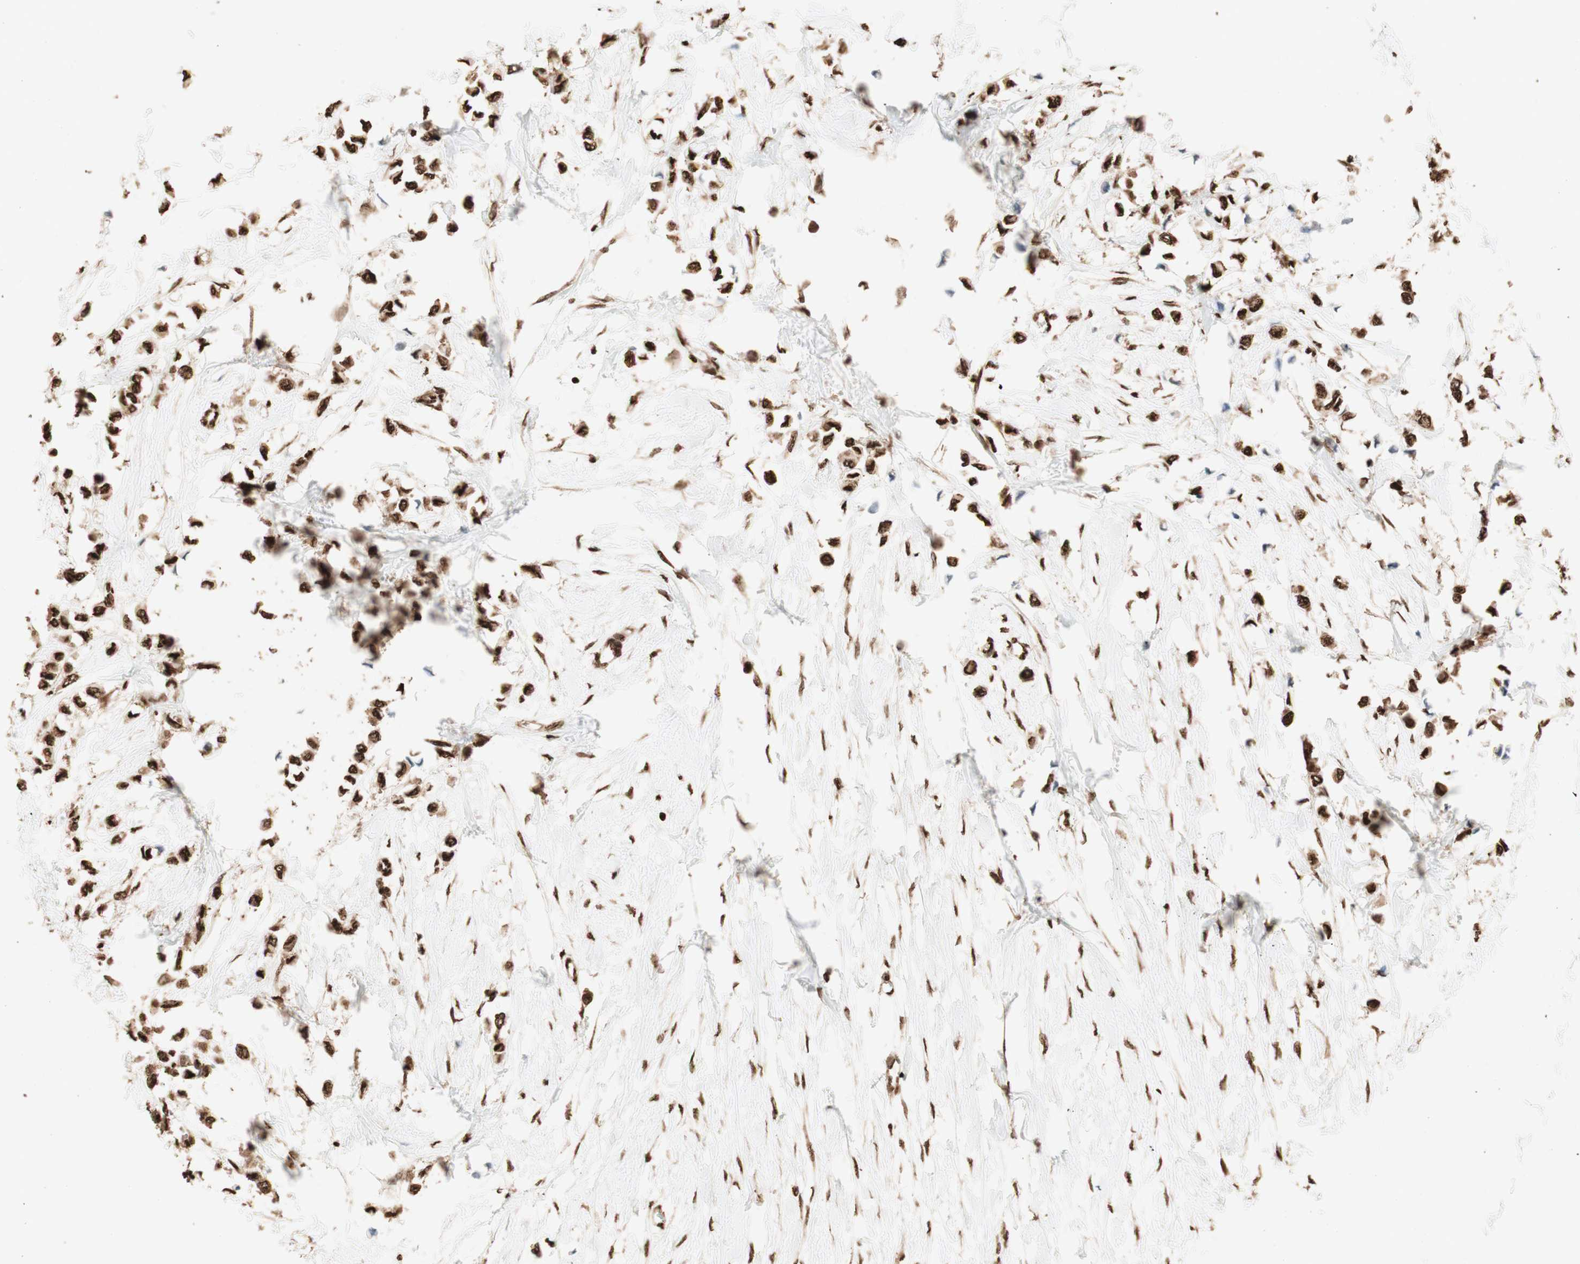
{"staining": {"intensity": "strong", "quantity": ">75%", "location": "nuclear"}, "tissue": "breast cancer", "cell_type": "Tumor cells", "image_type": "cancer", "snomed": [{"axis": "morphology", "description": "Lobular carcinoma"}, {"axis": "topography", "description": "Breast"}], "caption": "Protein expression analysis of breast cancer (lobular carcinoma) exhibits strong nuclear expression in approximately >75% of tumor cells.", "gene": "HNRNPA2B1", "patient": {"sex": "female", "age": 51}}